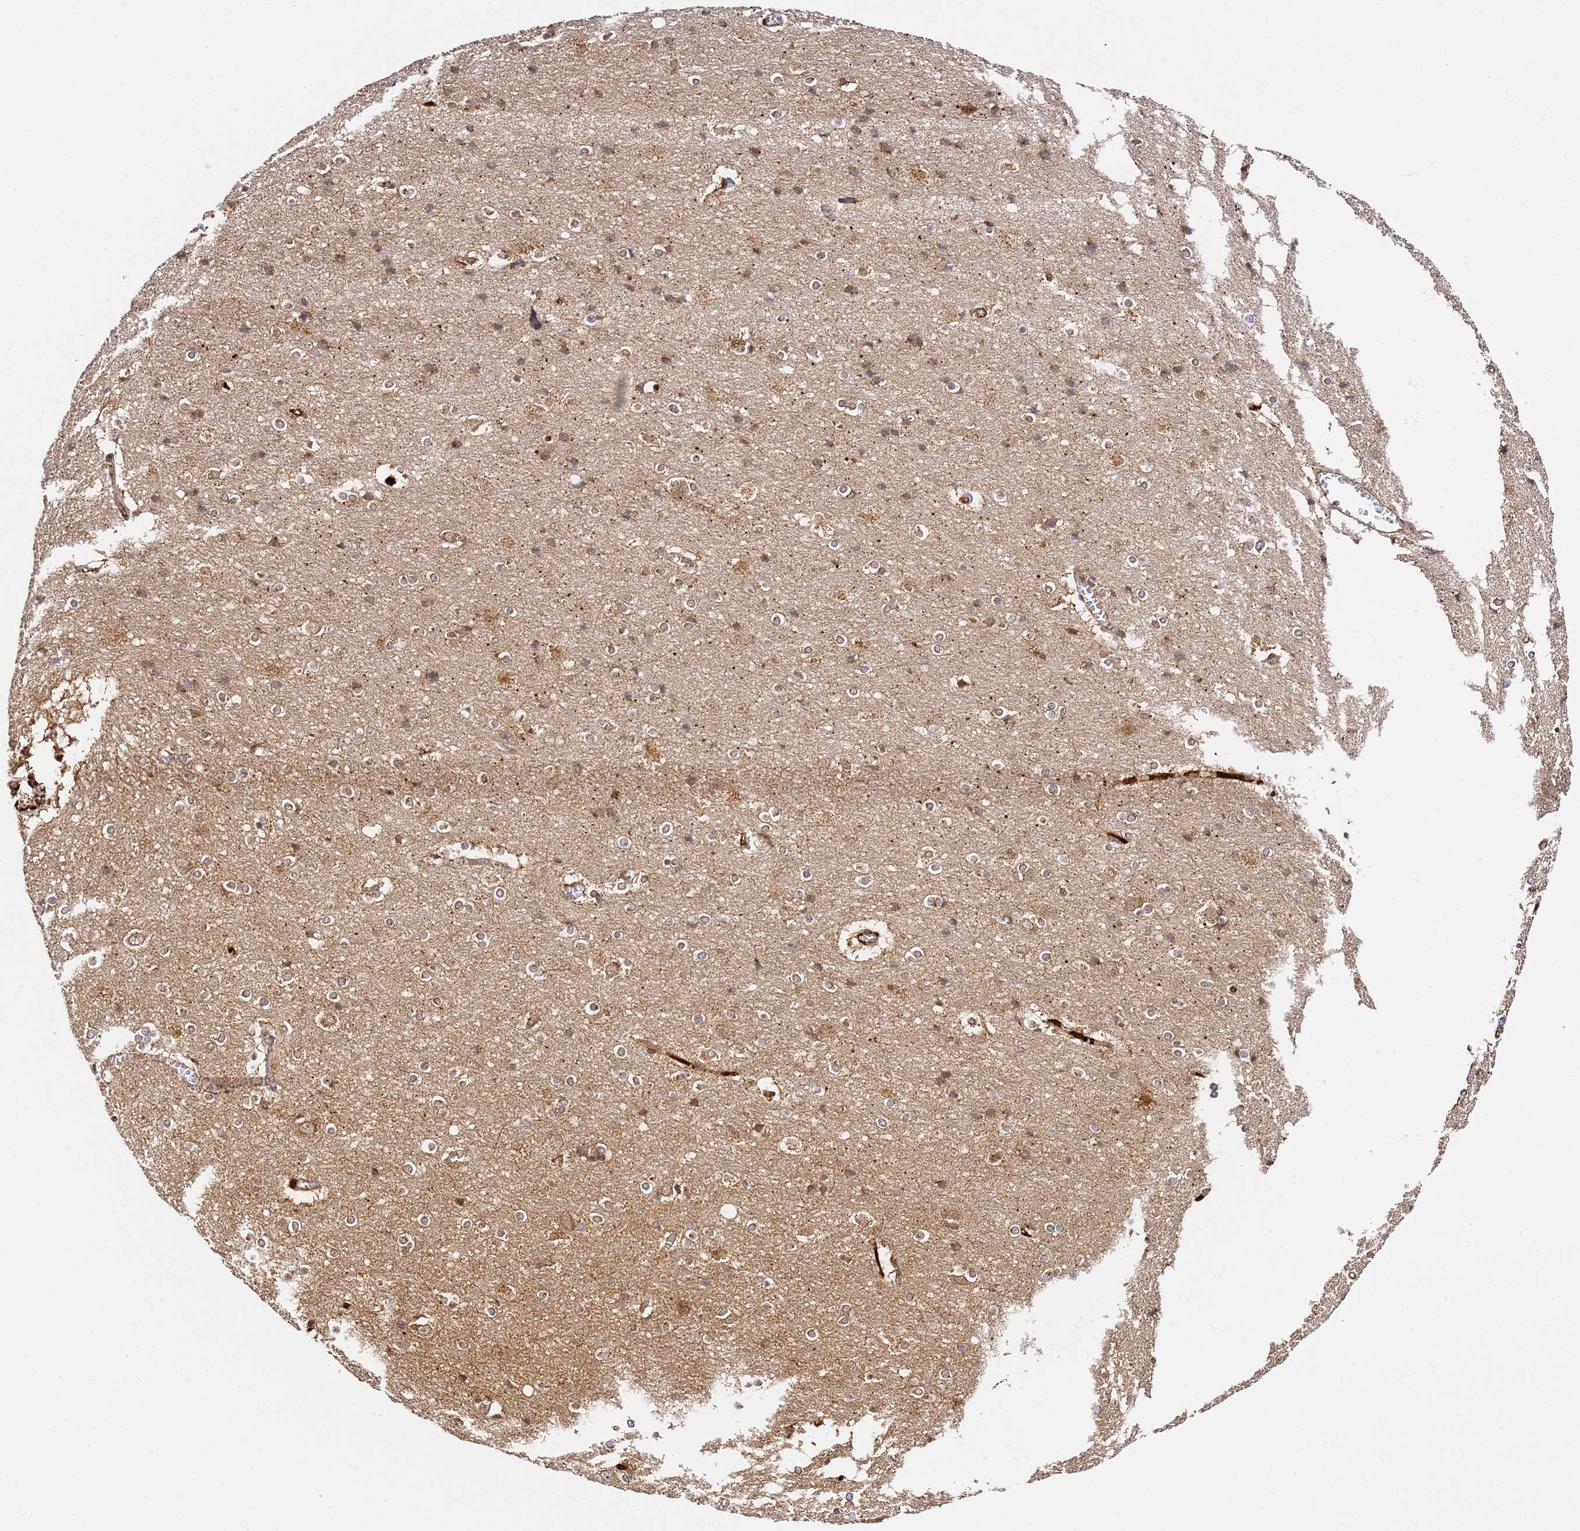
{"staining": {"intensity": "strong", "quantity": ">75%", "location": "cytoplasmic/membranous,nuclear"}, "tissue": "cerebral cortex", "cell_type": "Endothelial cells", "image_type": "normal", "snomed": [{"axis": "morphology", "description": "Normal tissue, NOS"}, {"axis": "topography", "description": "Cerebral cortex"}], "caption": "A photomicrograph showing strong cytoplasmic/membranous,nuclear staining in approximately >75% of endothelial cells in normal cerebral cortex, as visualized by brown immunohistochemical staining.", "gene": "SMOX", "patient": {"sex": "male", "age": 54}}